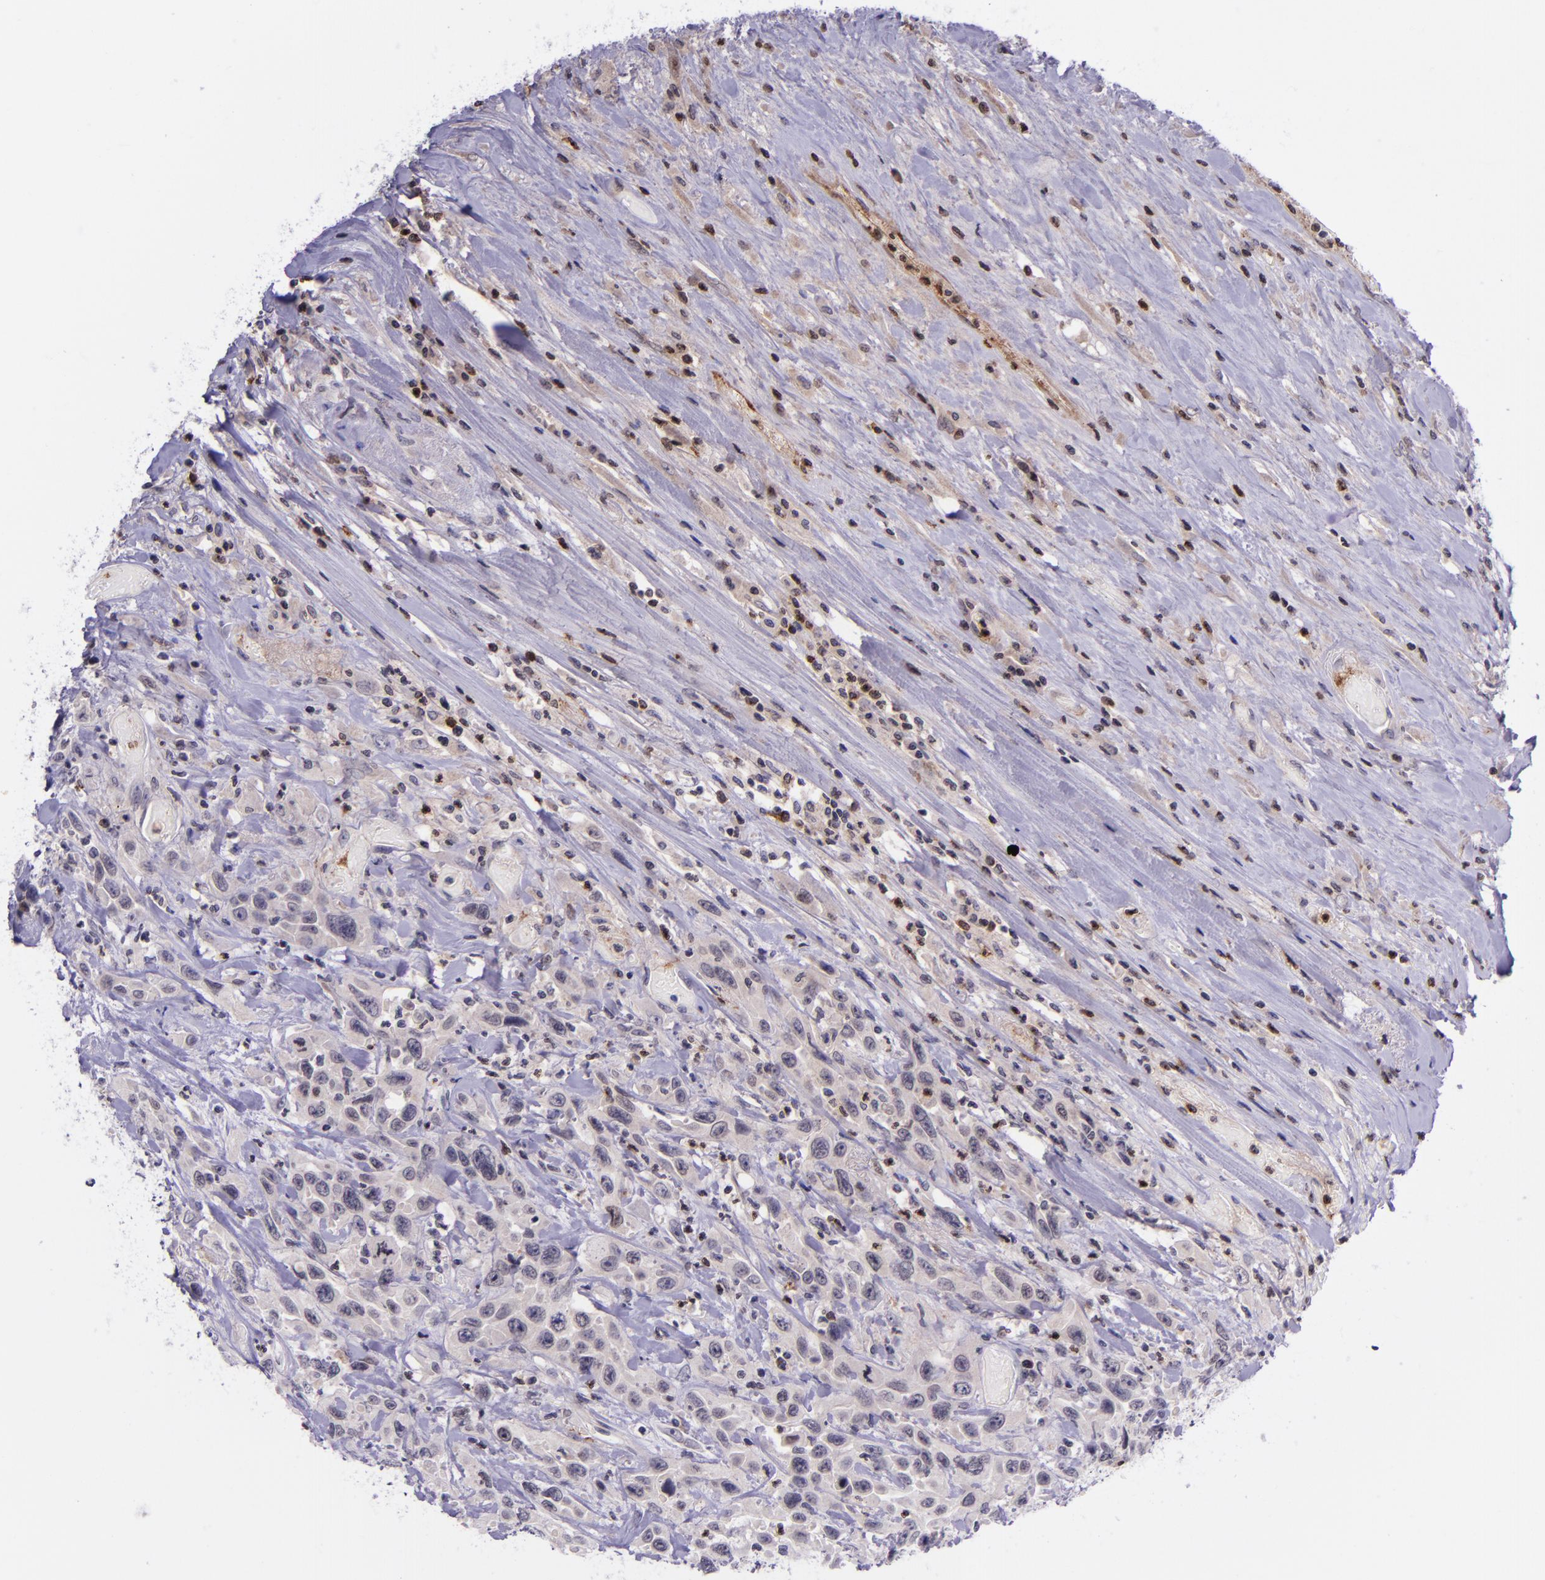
{"staining": {"intensity": "weak", "quantity": "25%-75%", "location": "cytoplasmic/membranous"}, "tissue": "urothelial cancer", "cell_type": "Tumor cells", "image_type": "cancer", "snomed": [{"axis": "morphology", "description": "Urothelial carcinoma, High grade"}, {"axis": "topography", "description": "Urinary bladder"}], "caption": "IHC (DAB) staining of human urothelial cancer reveals weak cytoplasmic/membranous protein expression in about 25%-75% of tumor cells.", "gene": "SELL", "patient": {"sex": "female", "age": 84}}